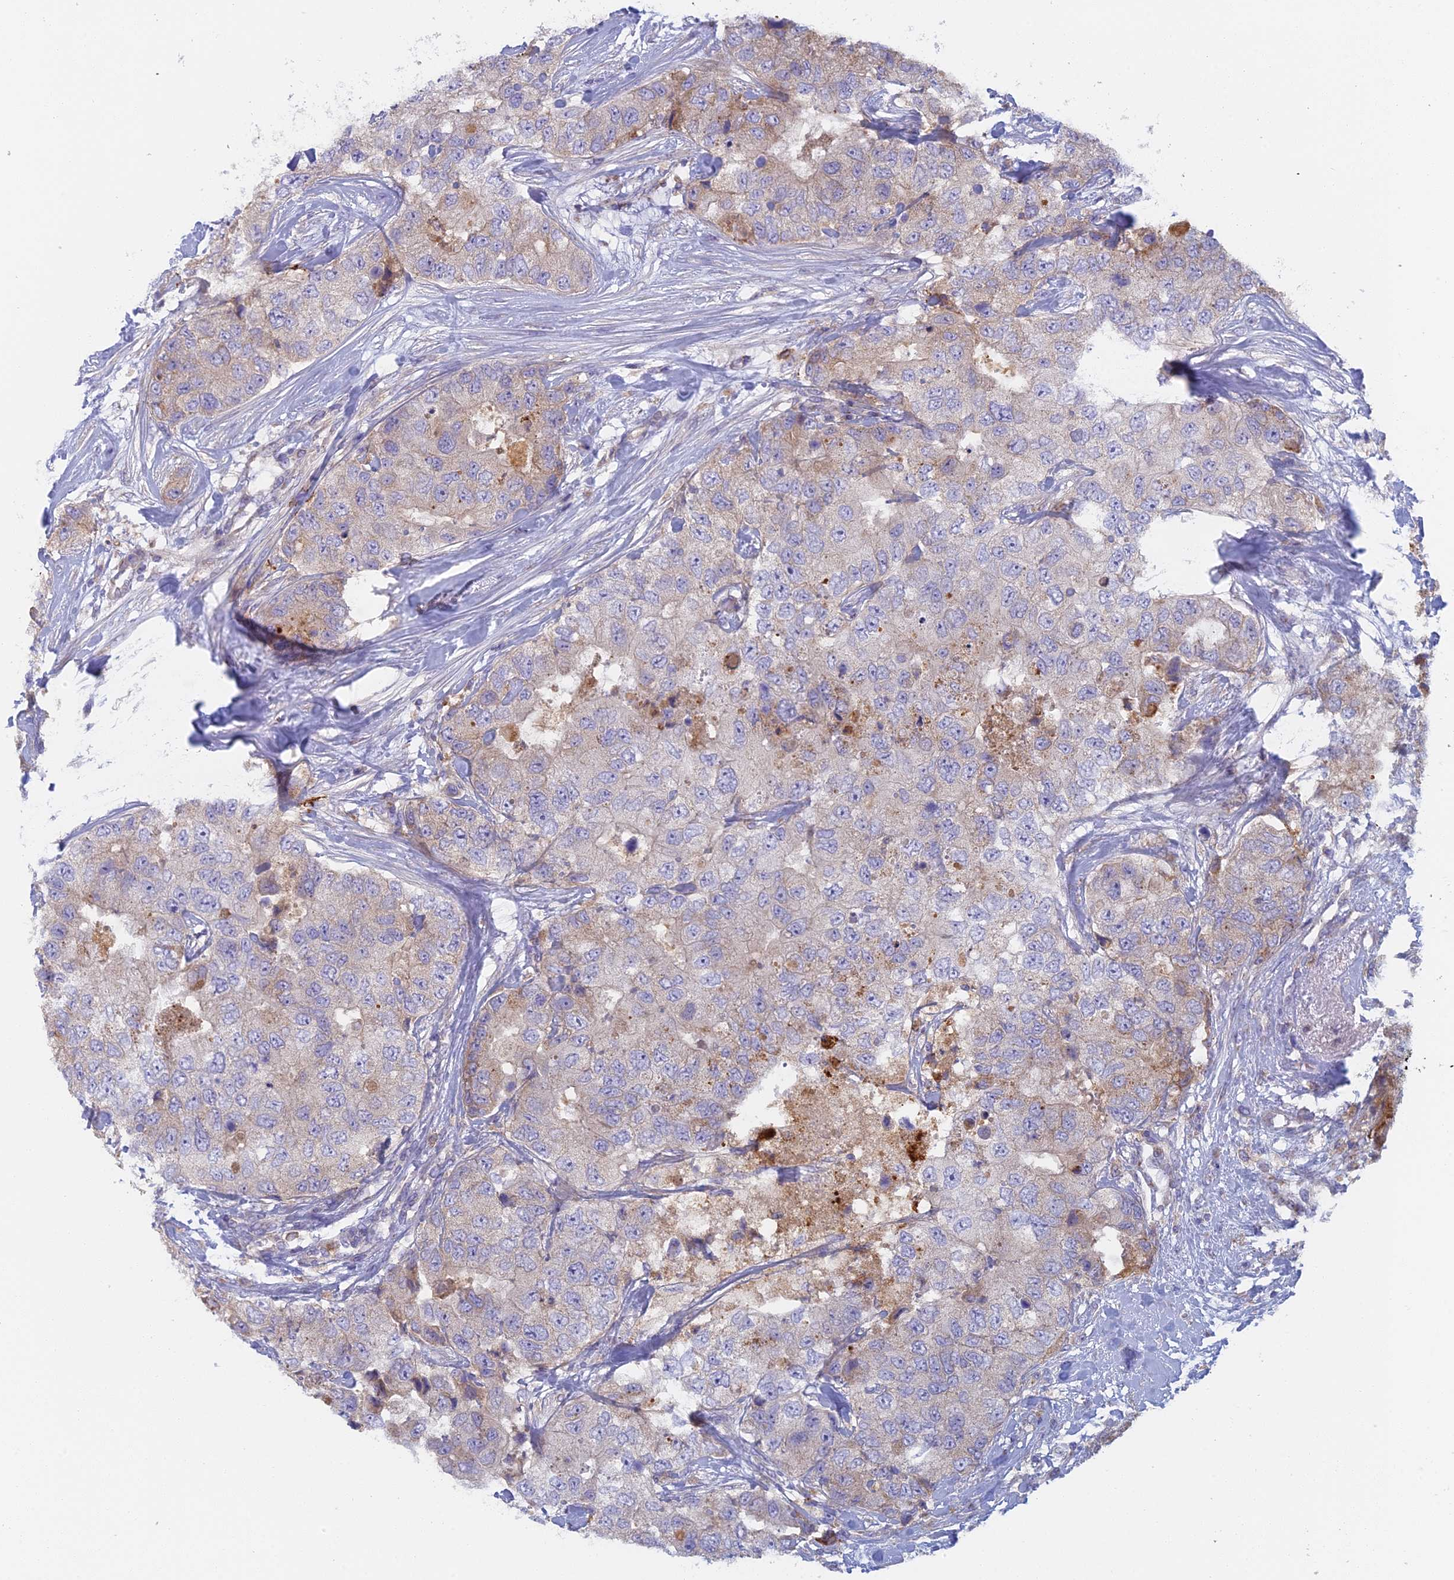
{"staining": {"intensity": "weak", "quantity": "<25%", "location": "cytoplasmic/membranous"}, "tissue": "breast cancer", "cell_type": "Tumor cells", "image_type": "cancer", "snomed": [{"axis": "morphology", "description": "Duct carcinoma"}, {"axis": "topography", "description": "Breast"}], "caption": "Human breast cancer stained for a protein using immunohistochemistry demonstrates no expression in tumor cells.", "gene": "IFTAP", "patient": {"sex": "female", "age": 62}}